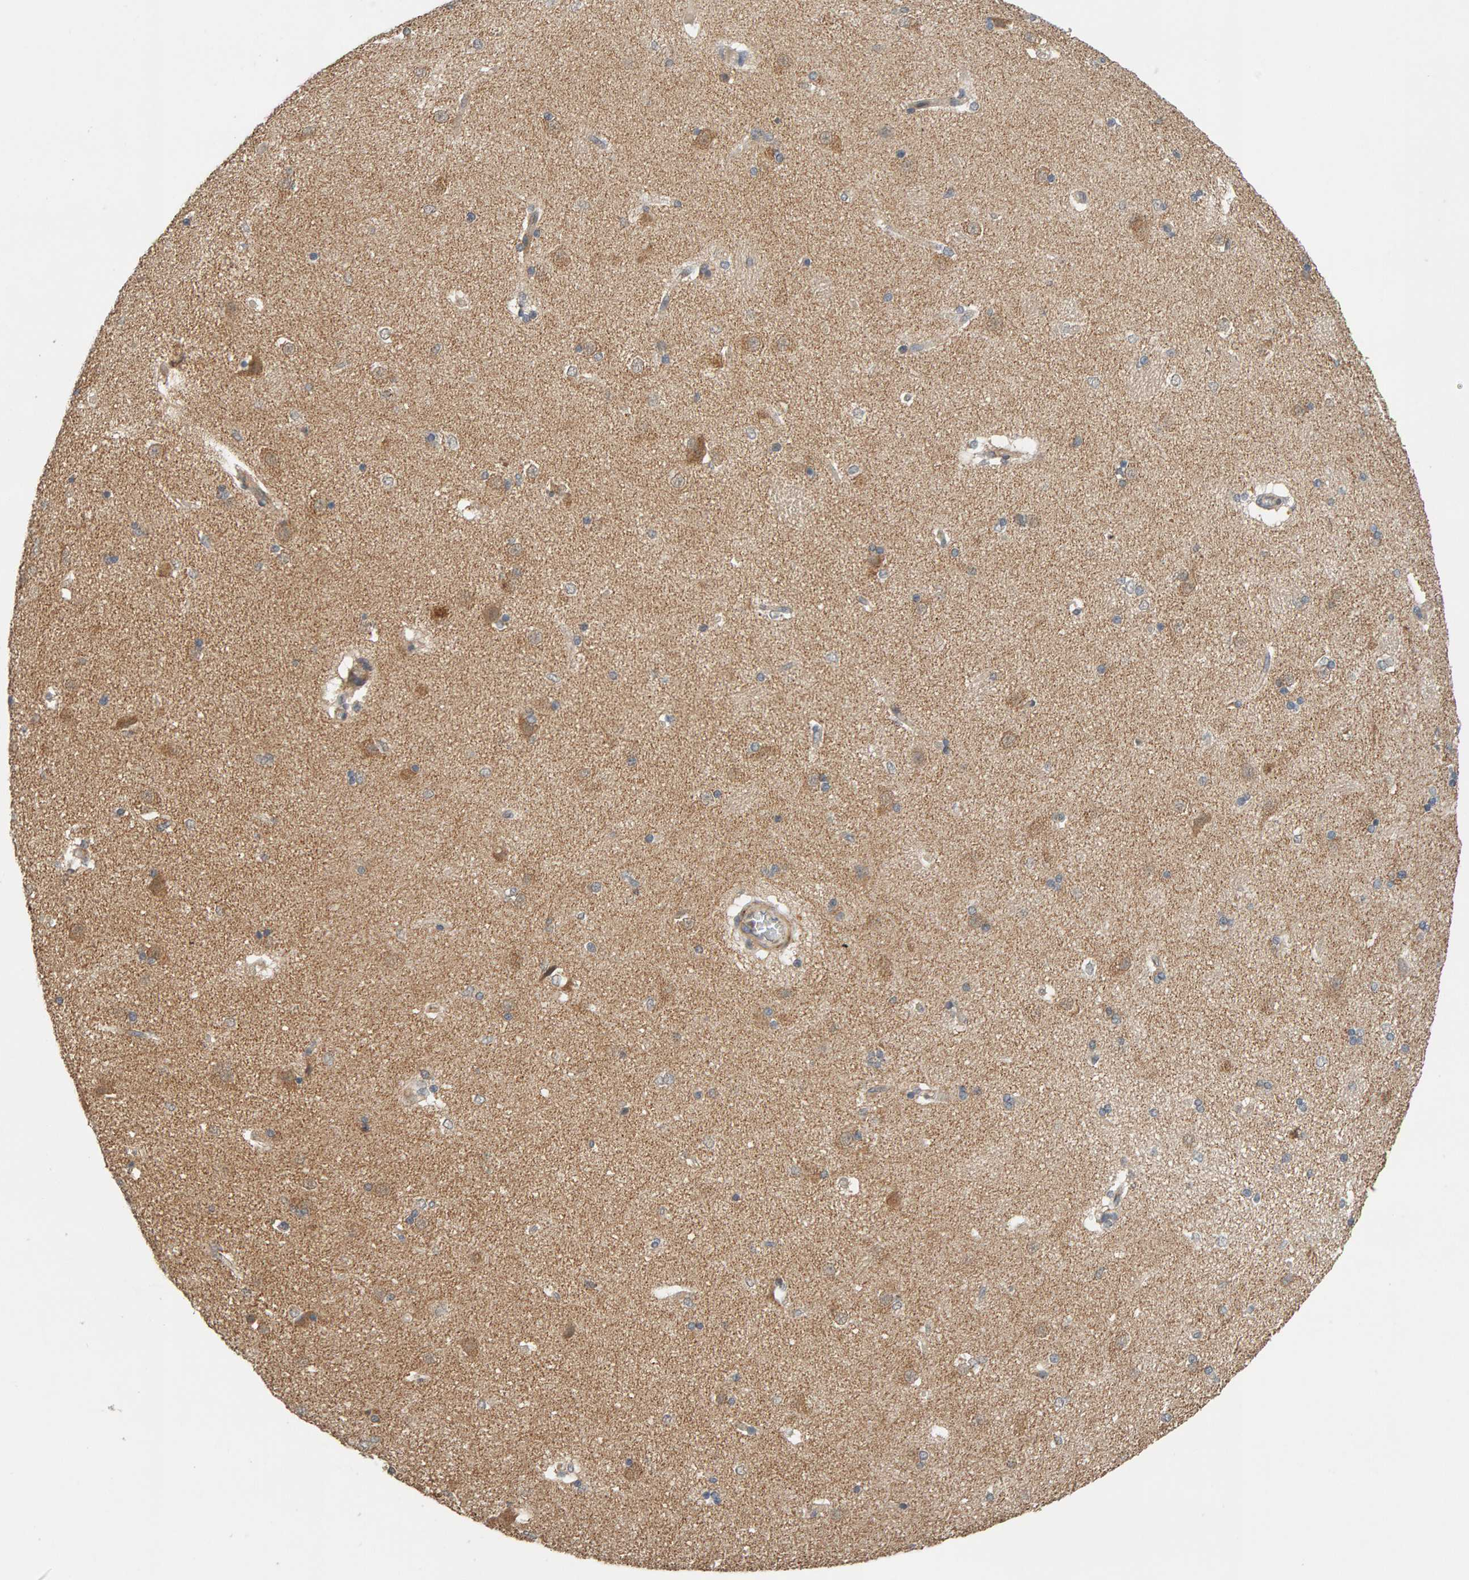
{"staining": {"intensity": "weak", "quantity": "<25%", "location": "cytoplasmic/membranous"}, "tissue": "caudate", "cell_type": "Glial cells", "image_type": "normal", "snomed": [{"axis": "morphology", "description": "Normal tissue, NOS"}, {"axis": "topography", "description": "Lateral ventricle wall"}], "caption": "Immunohistochemistry (IHC) photomicrograph of normal caudate: caudate stained with DAB displays no significant protein positivity in glial cells. The staining was performed using DAB to visualize the protein expression in brown, while the nuclei were stained in blue with hematoxylin (Magnification: 20x).", "gene": "DNAJC7", "patient": {"sex": "female", "age": 19}}